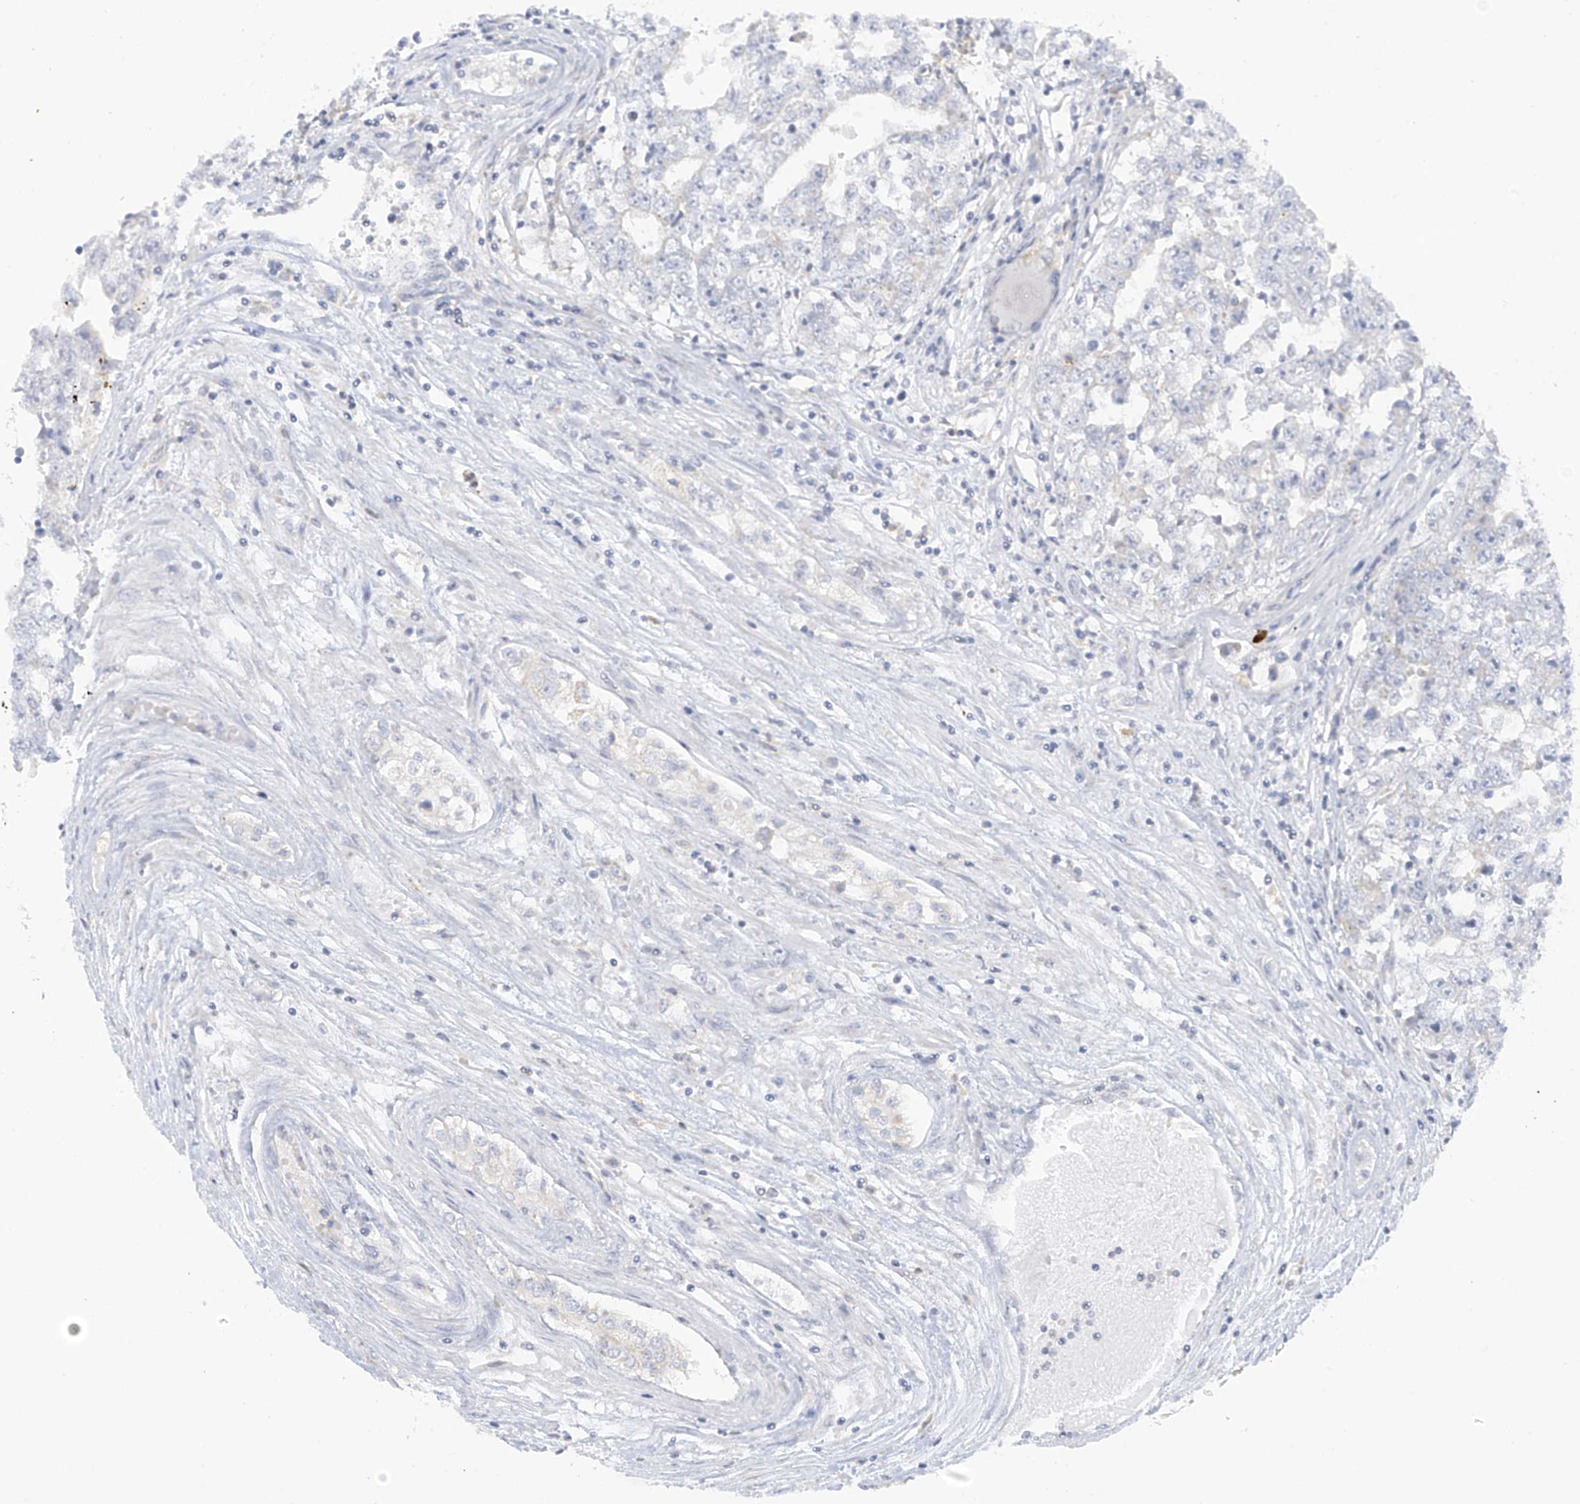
{"staining": {"intensity": "negative", "quantity": "none", "location": "none"}, "tissue": "testis cancer", "cell_type": "Tumor cells", "image_type": "cancer", "snomed": [{"axis": "morphology", "description": "Carcinoma, Embryonal, NOS"}, {"axis": "topography", "description": "Testis"}], "caption": "This is a histopathology image of immunohistochemistry (IHC) staining of embryonal carcinoma (testis), which shows no expression in tumor cells.", "gene": "SLC6A12", "patient": {"sex": "male", "age": 25}}